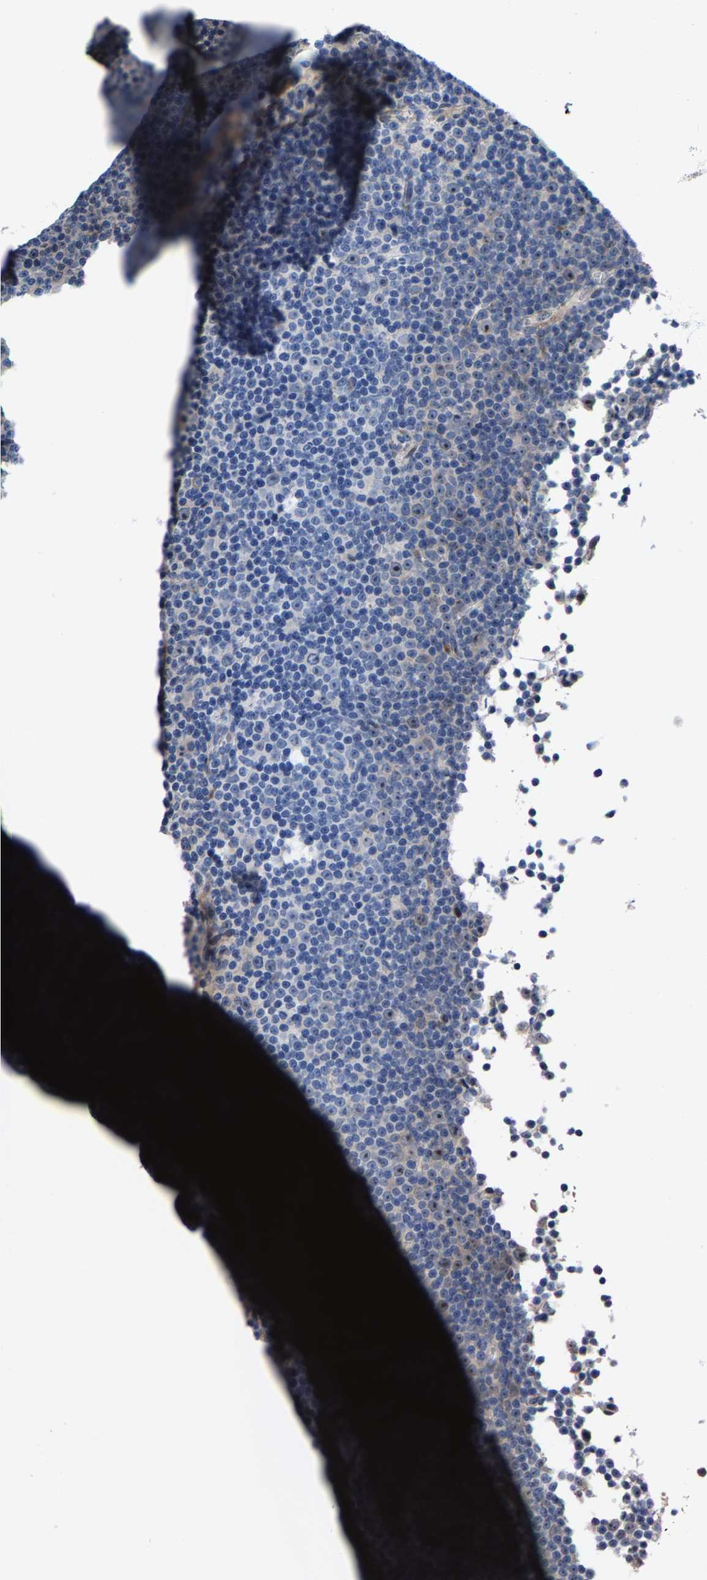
{"staining": {"intensity": "negative", "quantity": "none", "location": "none"}, "tissue": "lymphoma", "cell_type": "Tumor cells", "image_type": "cancer", "snomed": [{"axis": "morphology", "description": "Malignant lymphoma, non-Hodgkin's type, Low grade"}, {"axis": "topography", "description": "Lymph node"}], "caption": "High power microscopy photomicrograph of an IHC histopathology image of malignant lymphoma, non-Hodgkin's type (low-grade), revealing no significant positivity in tumor cells.", "gene": "HAUS6", "patient": {"sex": "female", "age": 67}}